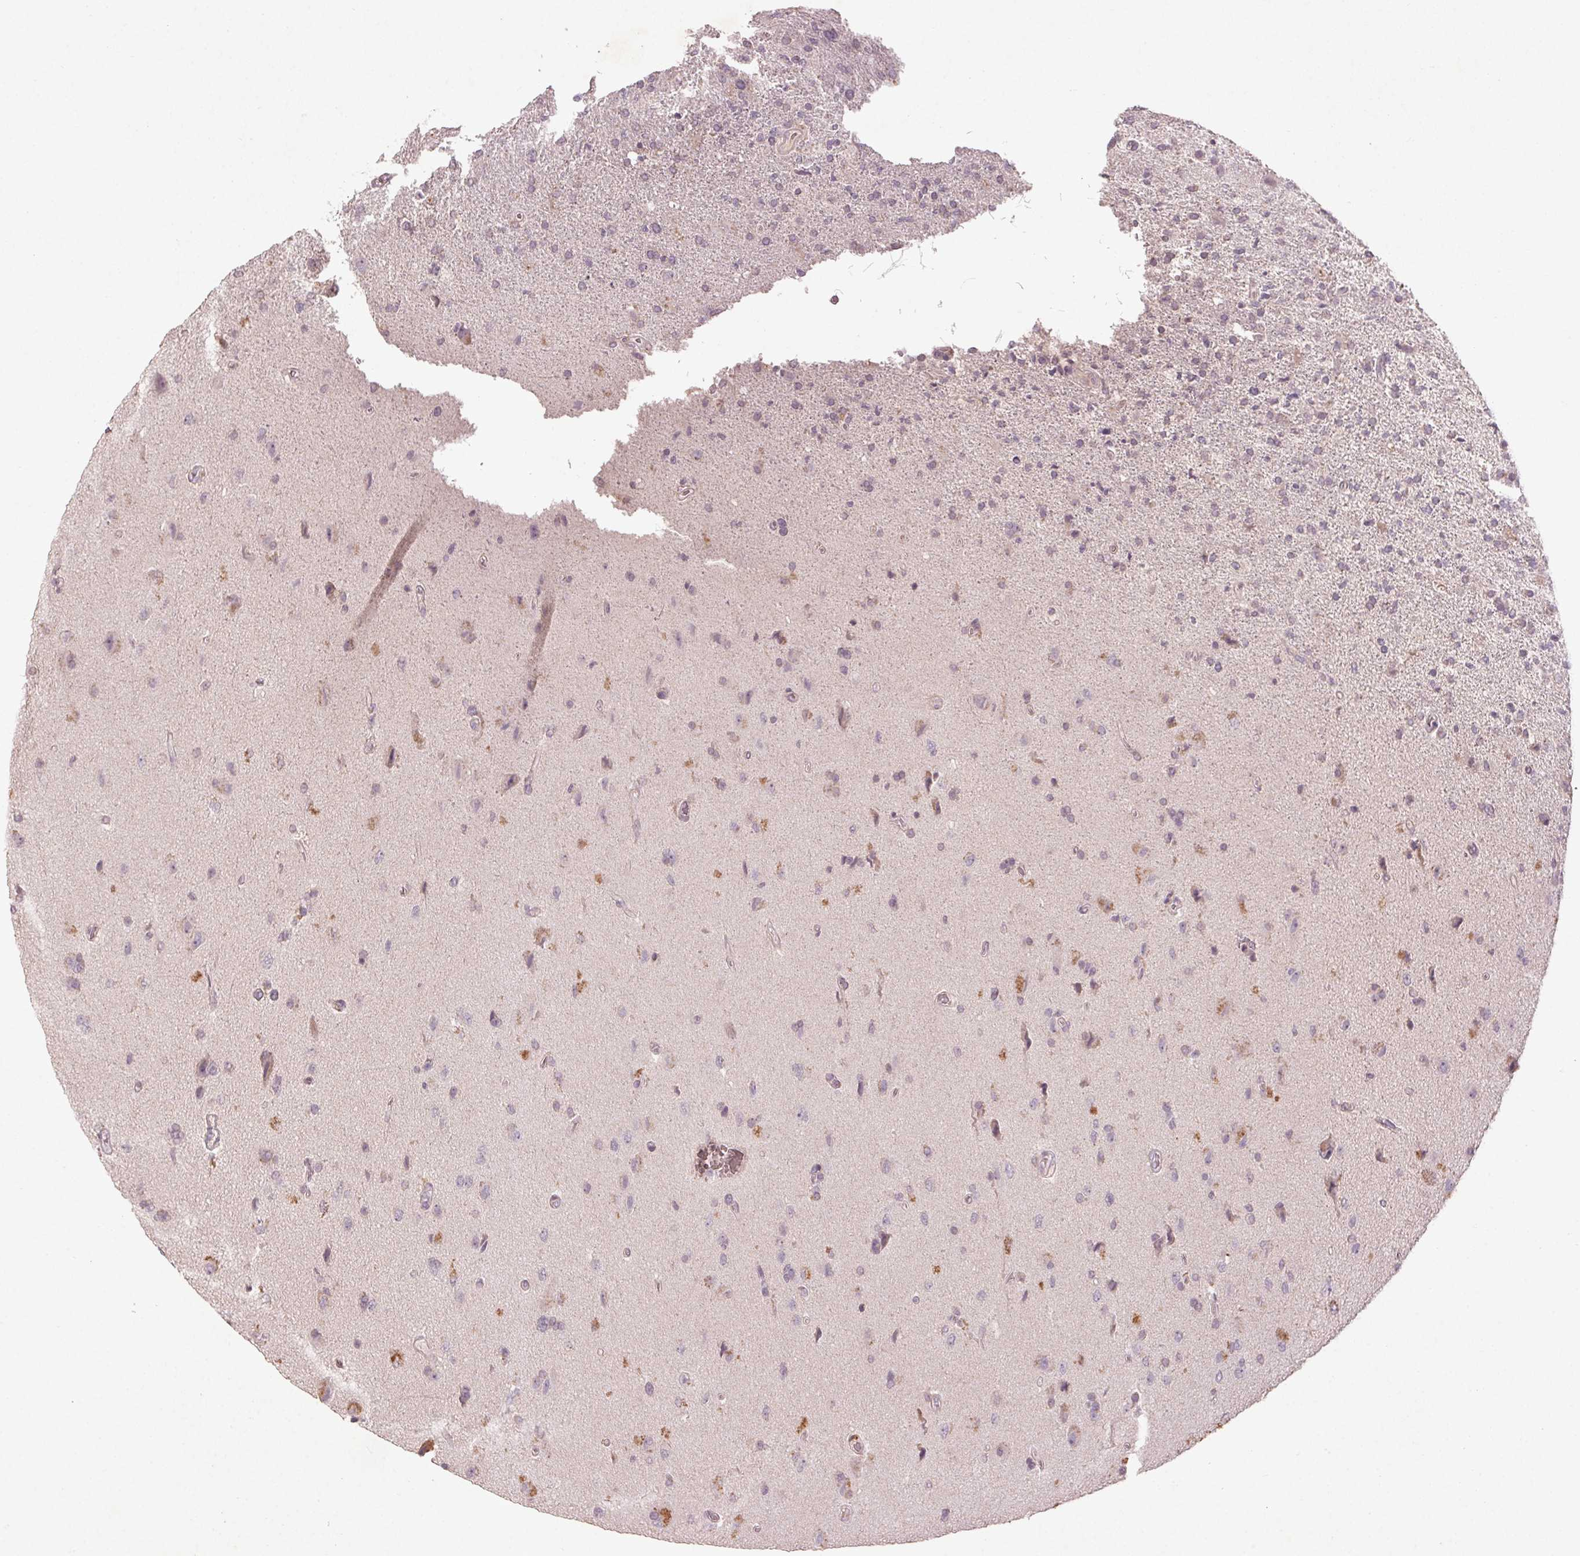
{"staining": {"intensity": "negative", "quantity": "none", "location": "none"}, "tissue": "glioma", "cell_type": "Tumor cells", "image_type": "cancer", "snomed": [{"axis": "morphology", "description": "Glioma, malignant, High grade"}, {"axis": "topography", "description": "Cerebral cortex"}], "caption": "There is no significant expression in tumor cells of glioma. The staining is performed using DAB brown chromogen with nuclei counter-stained in using hematoxylin.", "gene": "KLRC3", "patient": {"sex": "male", "age": 70}}